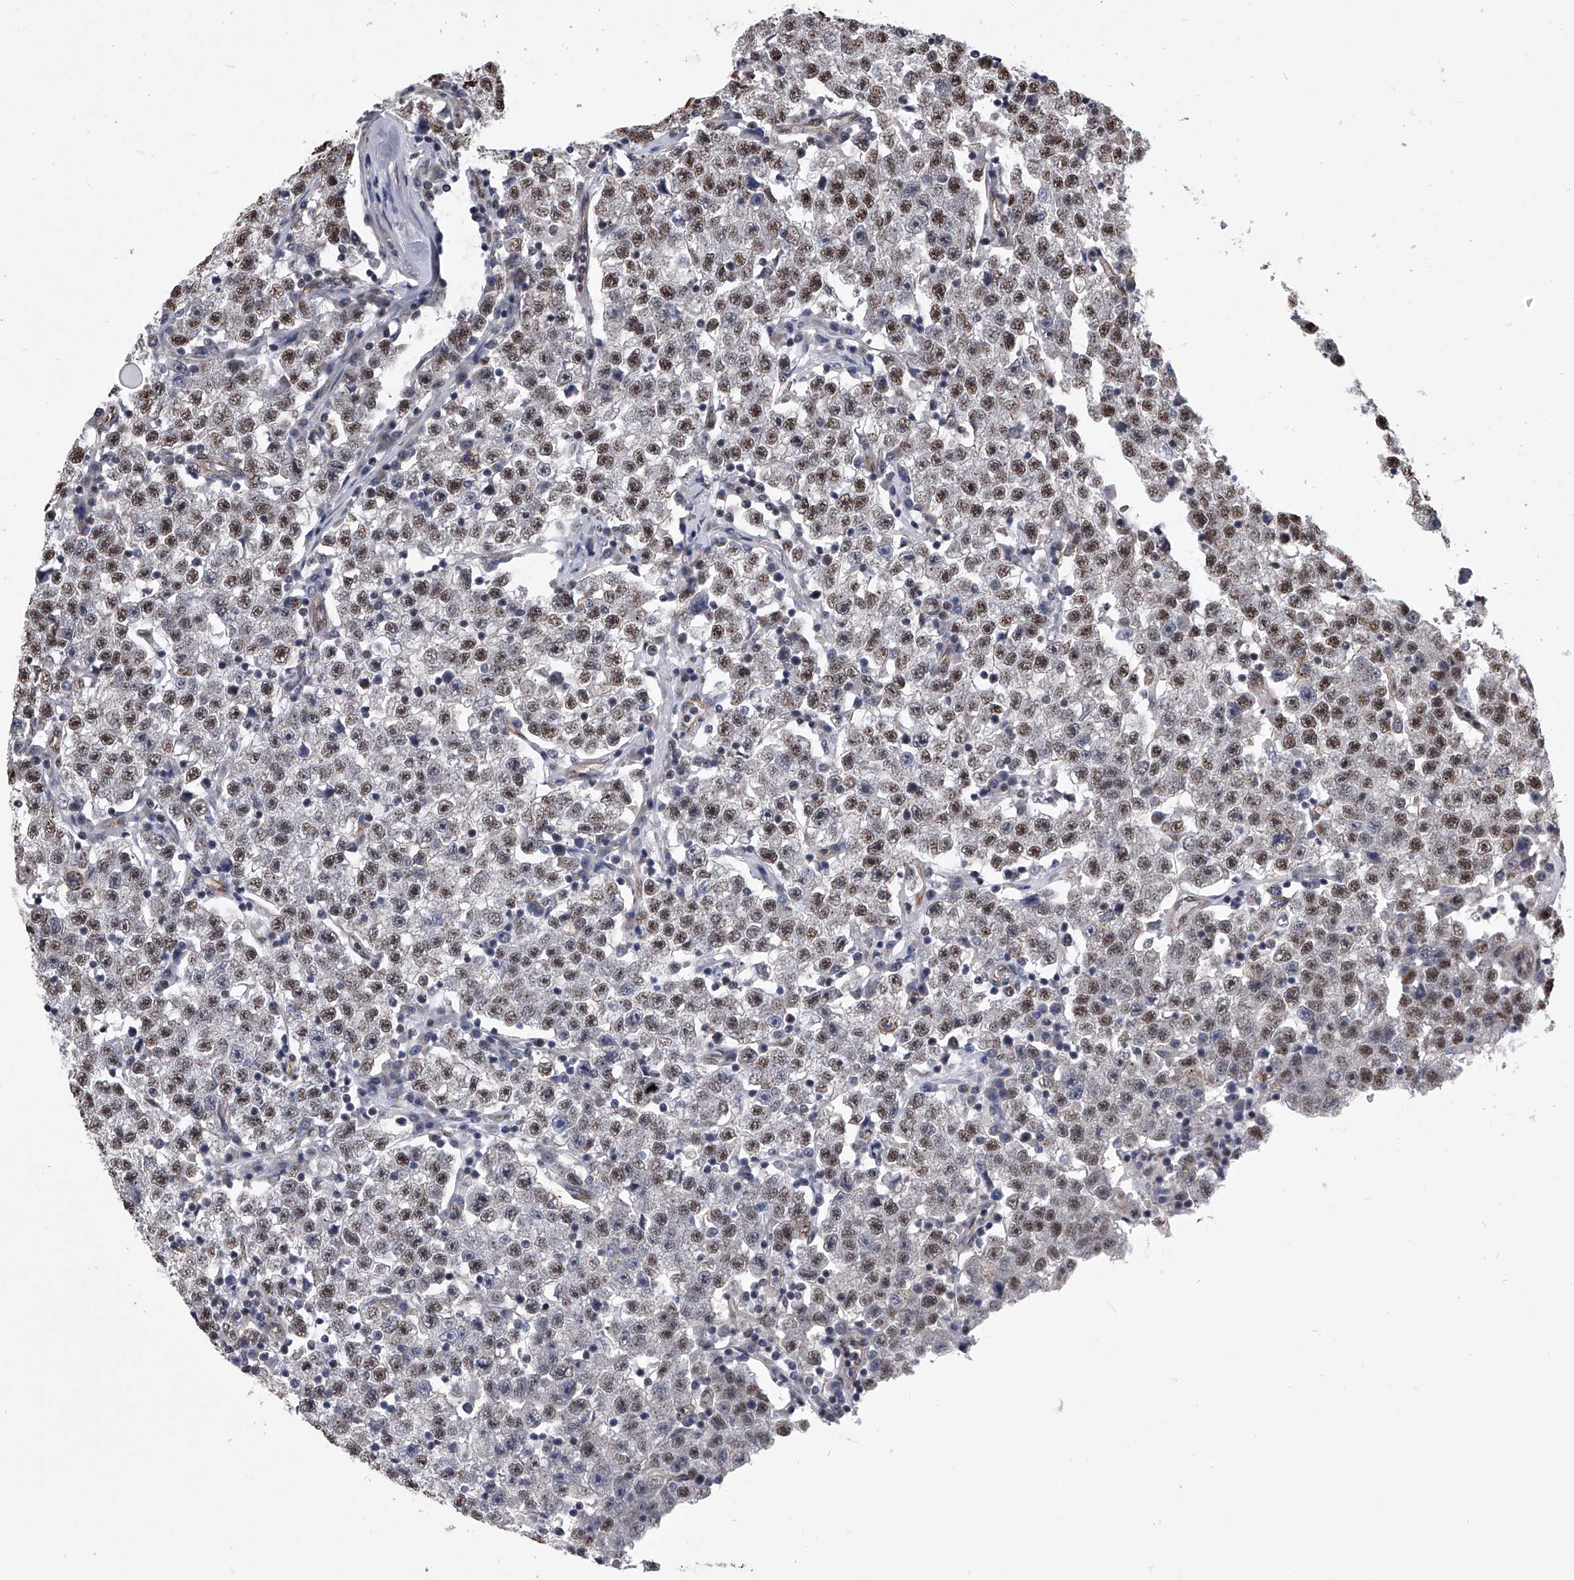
{"staining": {"intensity": "moderate", "quantity": ">75%", "location": "nuclear"}, "tissue": "testis cancer", "cell_type": "Tumor cells", "image_type": "cancer", "snomed": [{"axis": "morphology", "description": "Seminoma, NOS"}, {"axis": "topography", "description": "Testis"}], "caption": "Tumor cells demonstrate moderate nuclear expression in approximately >75% of cells in testis seminoma. The staining was performed using DAB, with brown indicating positive protein expression. Nuclei are stained blue with hematoxylin.", "gene": "ZNF76", "patient": {"sex": "male", "age": 22}}